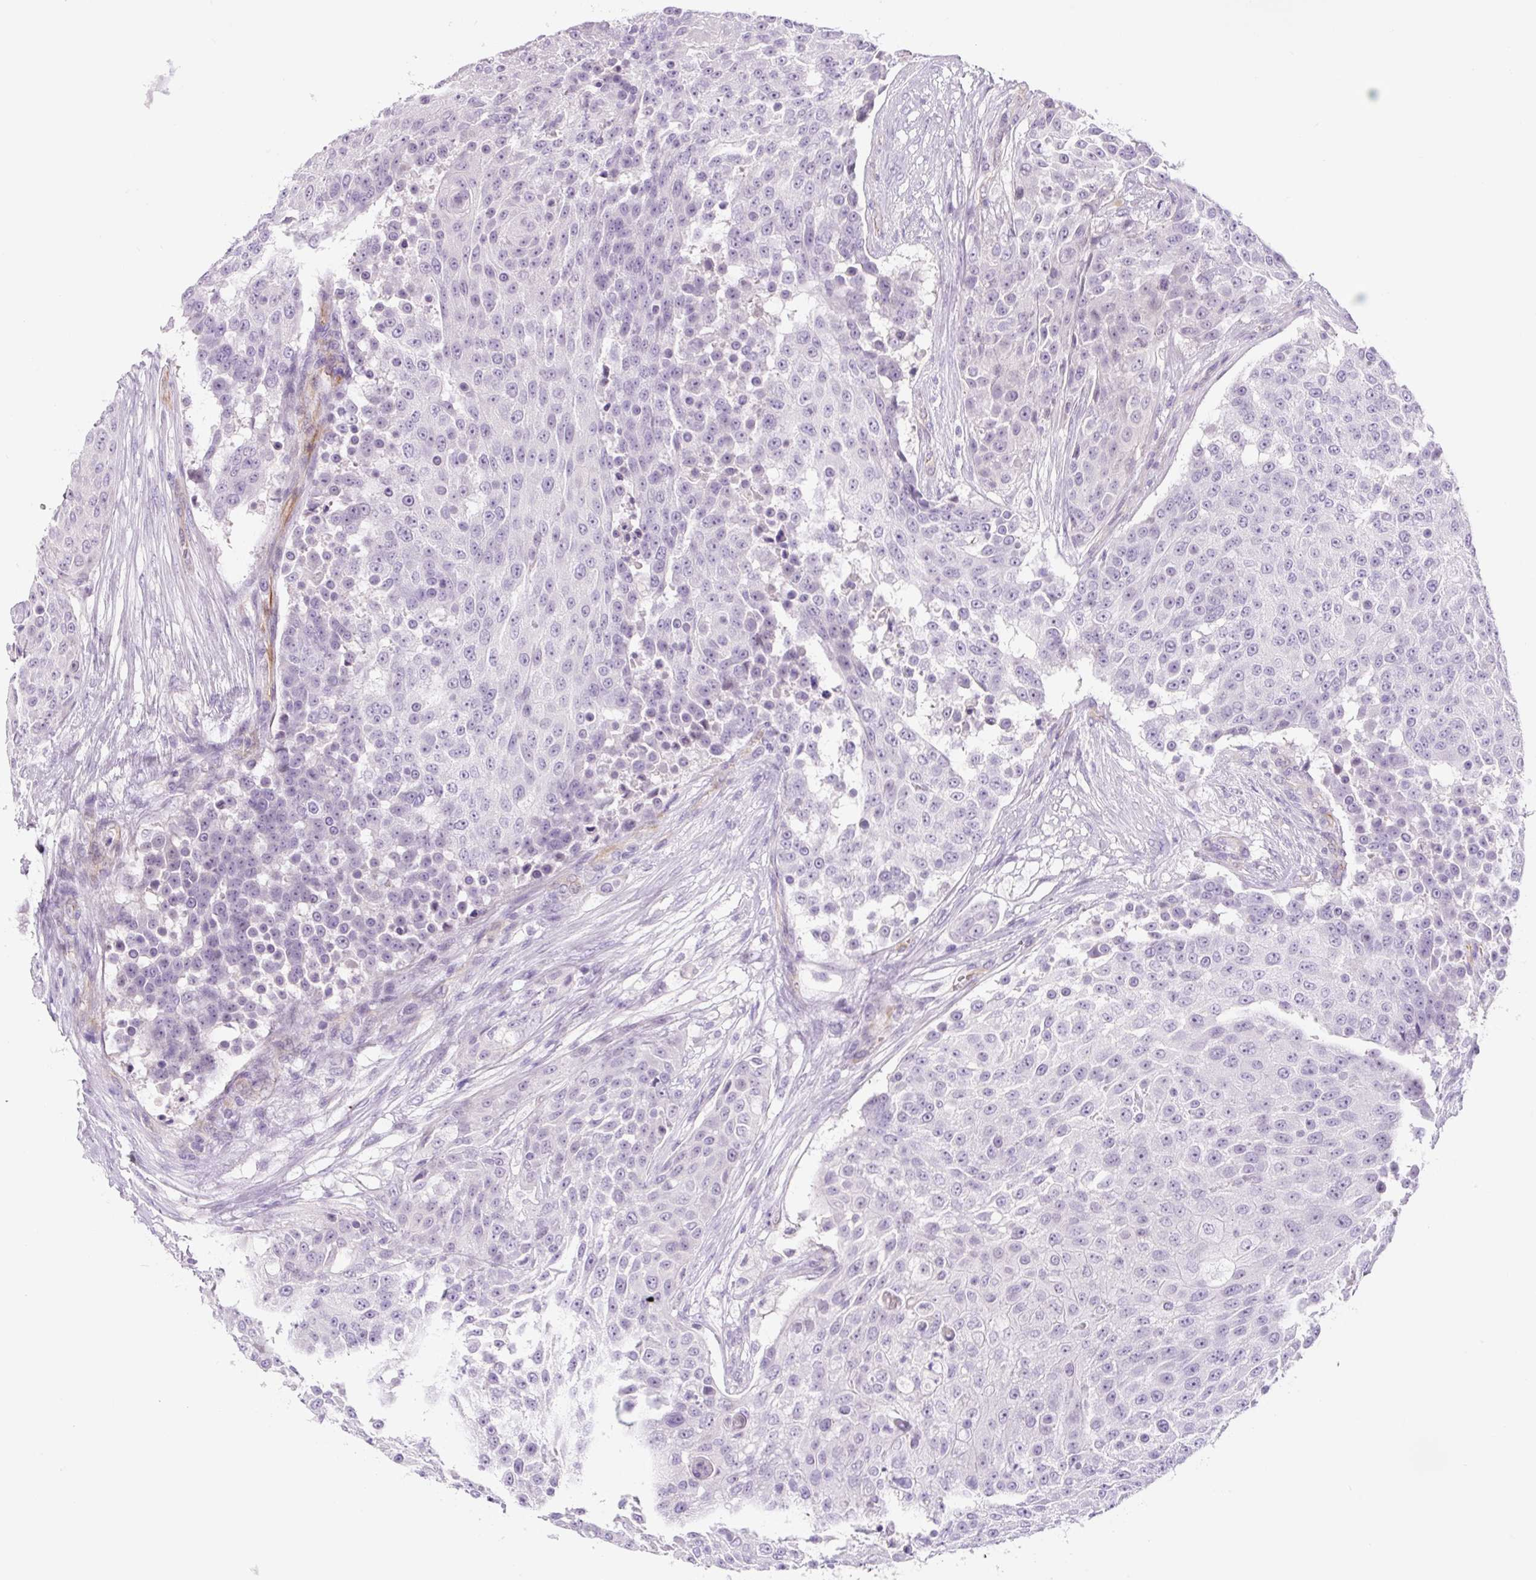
{"staining": {"intensity": "negative", "quantity": "none", "location": "none"}, "tissue": "urothelial cancer", "cell_type": "Tumor cells", "image_type": "cancer", "snomed": [{"axis": "morphology", "description": "Urothelial carcinoma, High grade"}, {"axis": "topography", "description": "Urinary bladder"}], "caption": "A high-resolution photomicrograph shows immunohistochemistry staining of urothelial cancer, which shows no significant staining in tumor cells. The staining is performed using DAB brown chromogen with nuclei counter-stained in using hematoxylin.", "gene": "CCL25", "patient": {"sex": "female", "age": 63}}